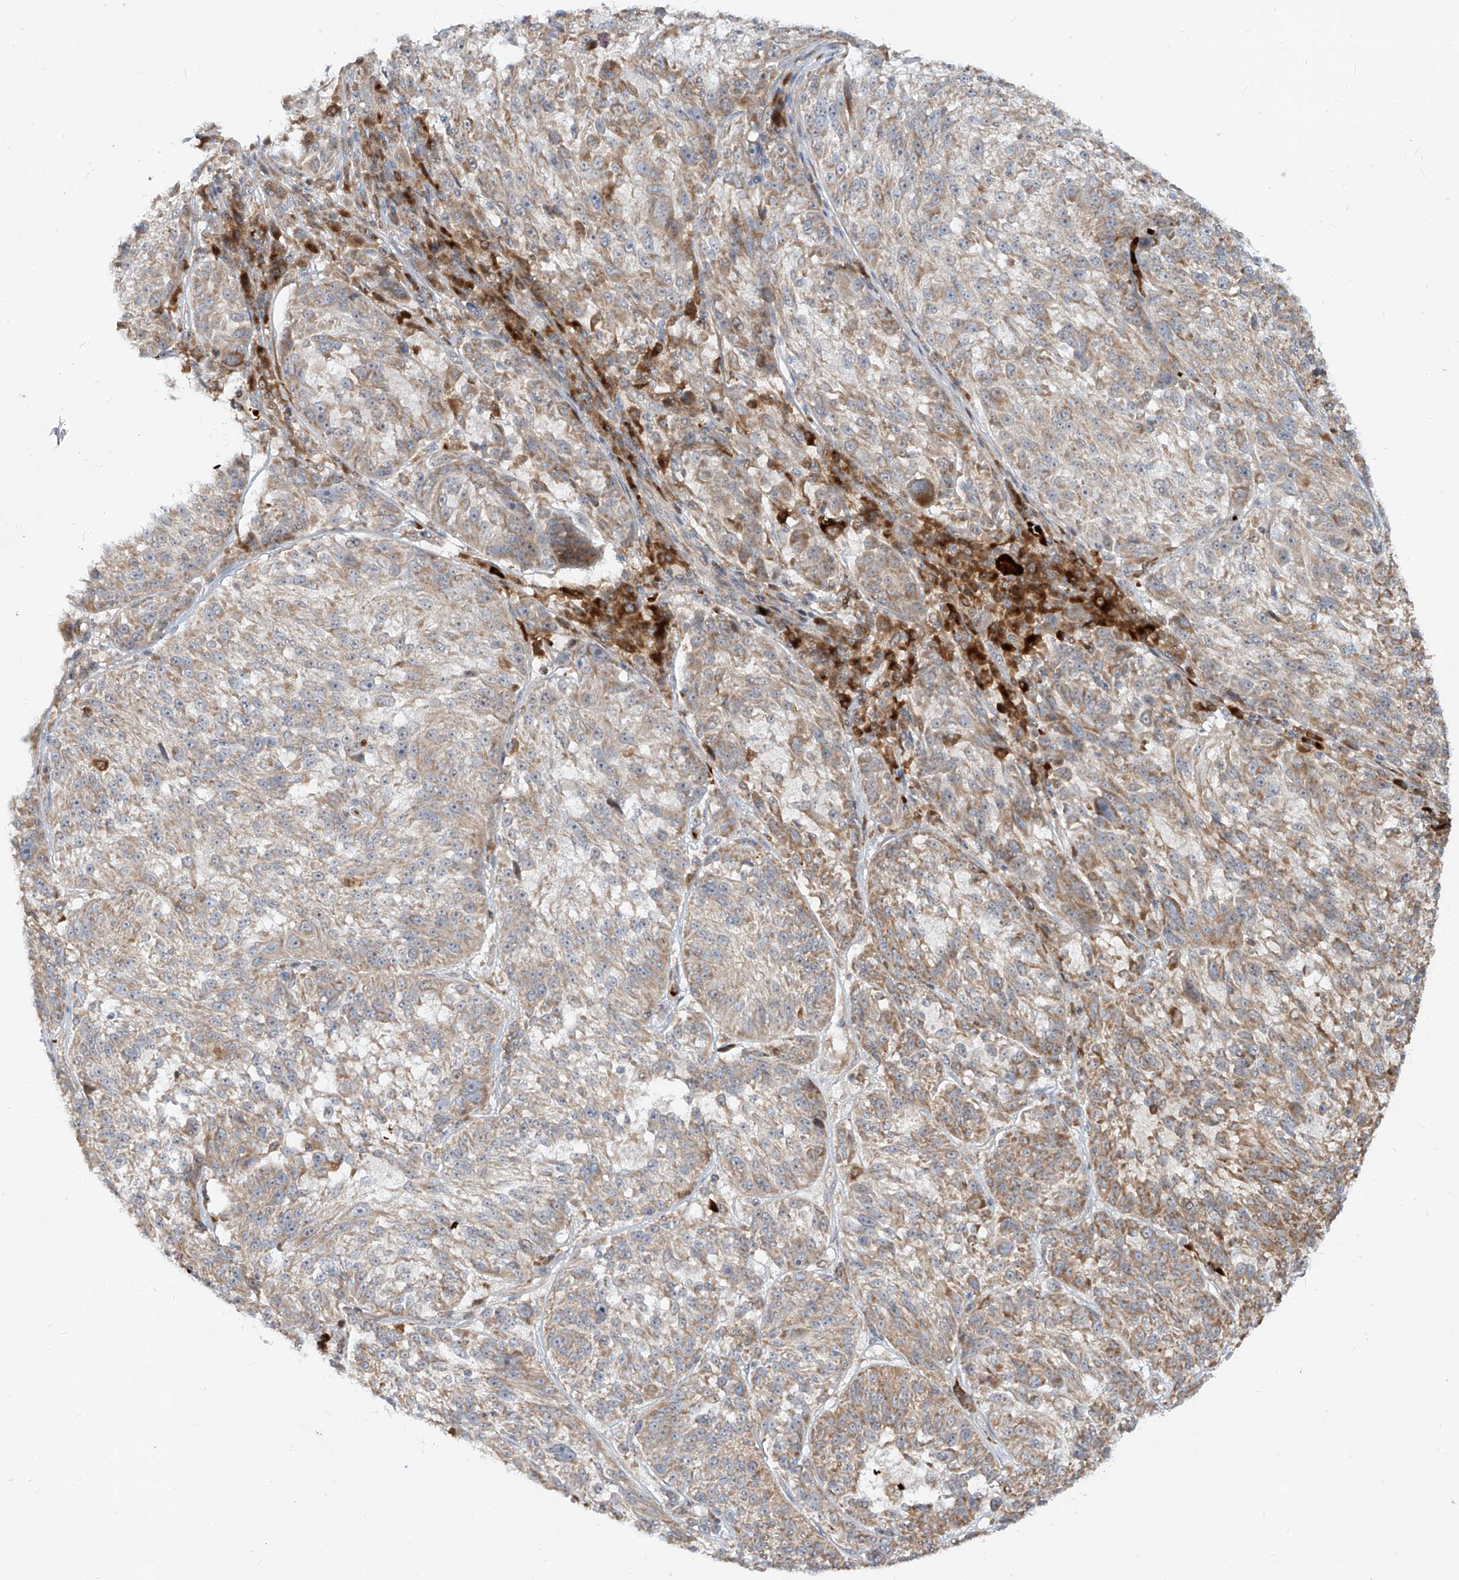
{"staining": {"intensity": "moderate", "quantity": "25%-75%", "location": "cytoplasmic/membranous"}, "tissue": "melanoma", "cell_type": "Tumor cells", "image_type": "cancer", "snomed": [{"axis": "morphology", "description": "Malignant melanoma, NOS"}, {"axis": "topography", "description": "Skin"}], "caption": "Human melanoma stained with a protein marker displays moderate staining in tumor cells.", "gene": "FGD2", "patient": {"sex": "male", "age": 53}}